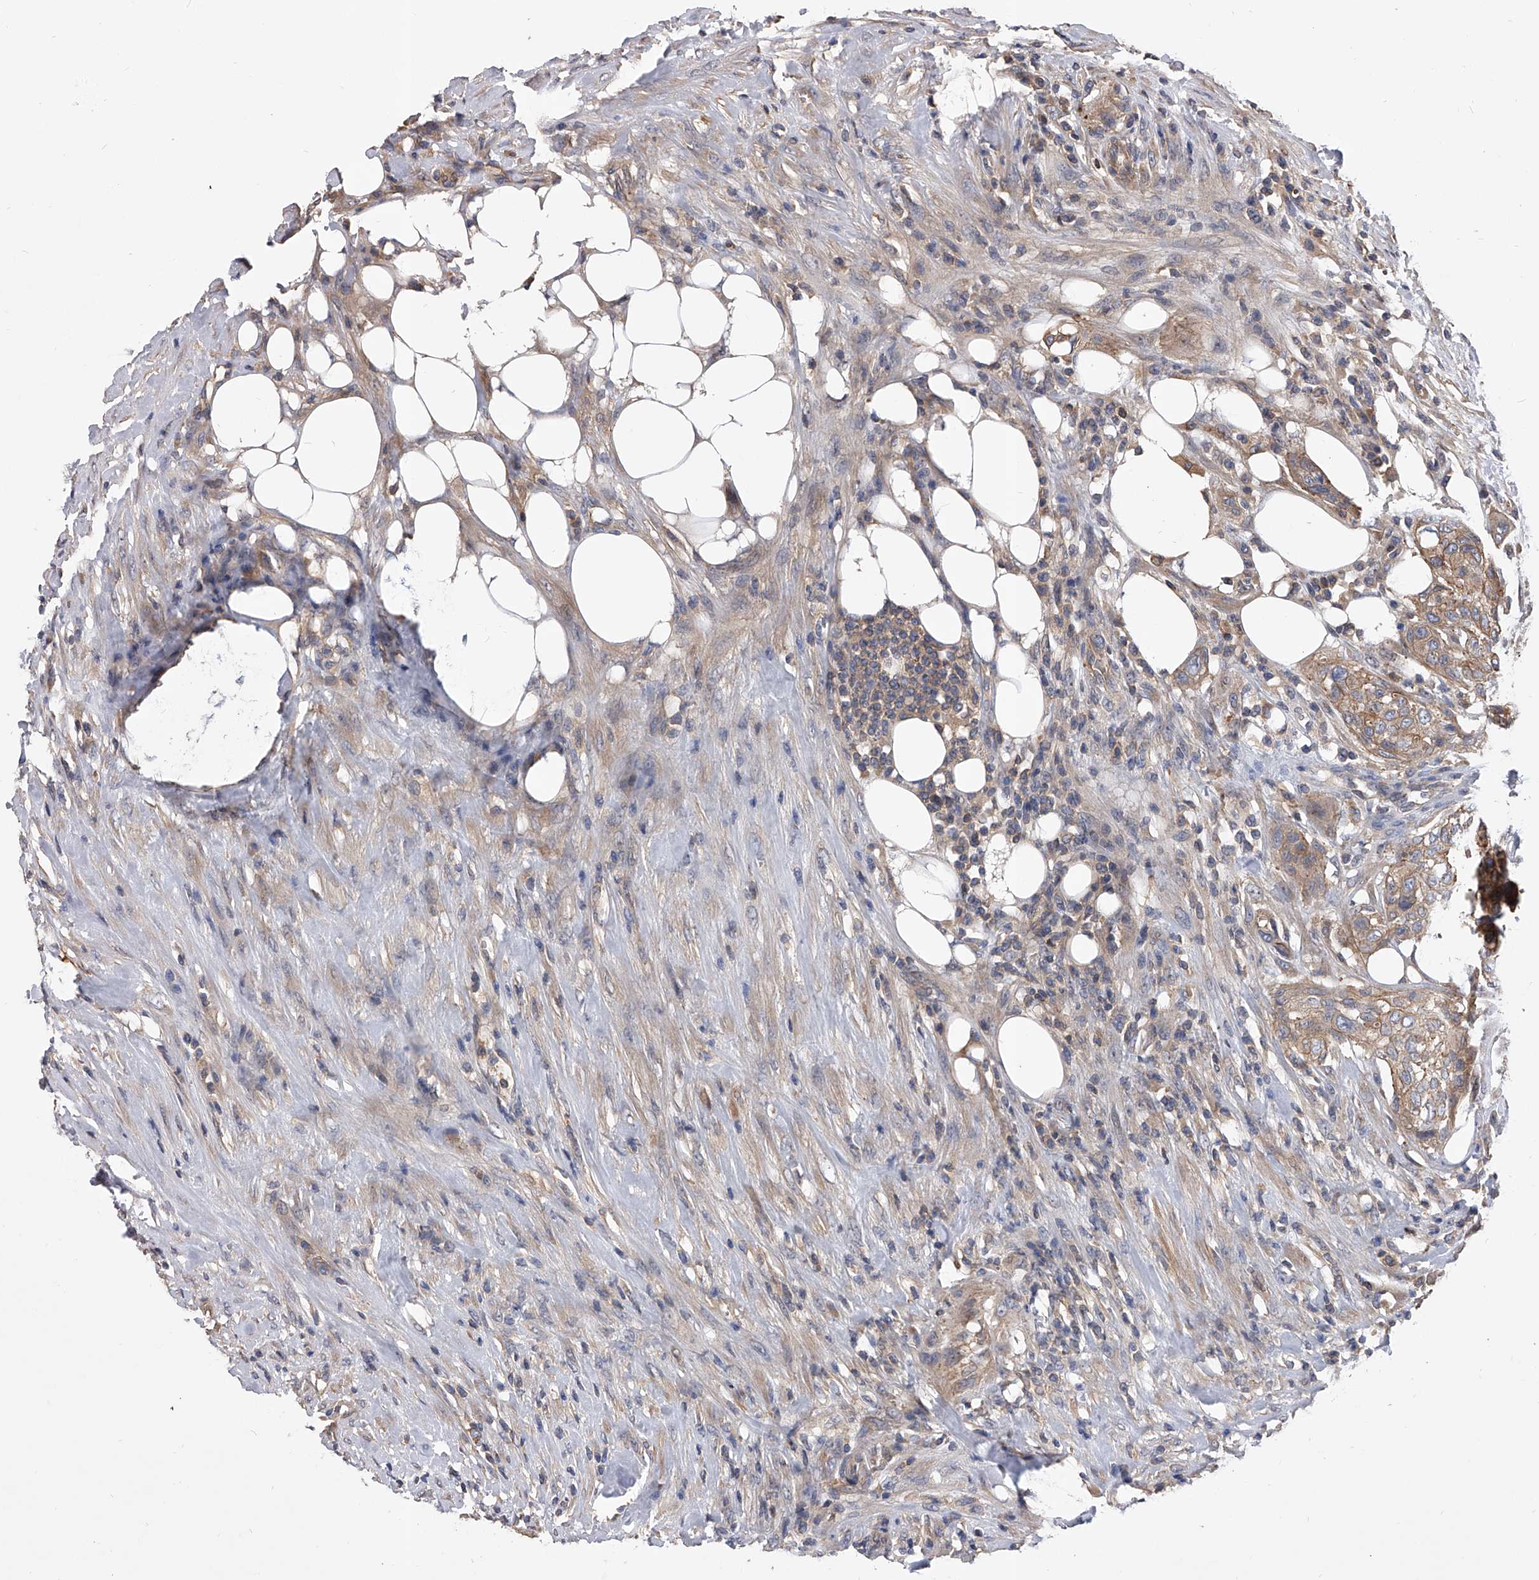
{"staining": {"intensity": "moderate", "quantity": ">75%", "location": "cytoplasmic/membranous"}, "tissue": "urothelial cancer", "cell_type": "Tumor cells", "image_type": "cancer", "snomed": [{"axis": "morphology", "description": "Urothelial carcinoma, High grade"}, {"axis": "topography", "description": "Urinary bladder"}], "caption": "DAB (3,3'-diaminobenzidine) immunohistochemical staining of urothelial carcinoma (high-grade) reveals moderate cytoplasmic/membranous protein staining in approximately >75% of tumor cells. Using DAB (brown) and hematoxylin (blue) stains, captured at high magnification using brightfield microscopy.", "gene": "CUL7", "patient": {"sex": "male", "age": 35}}